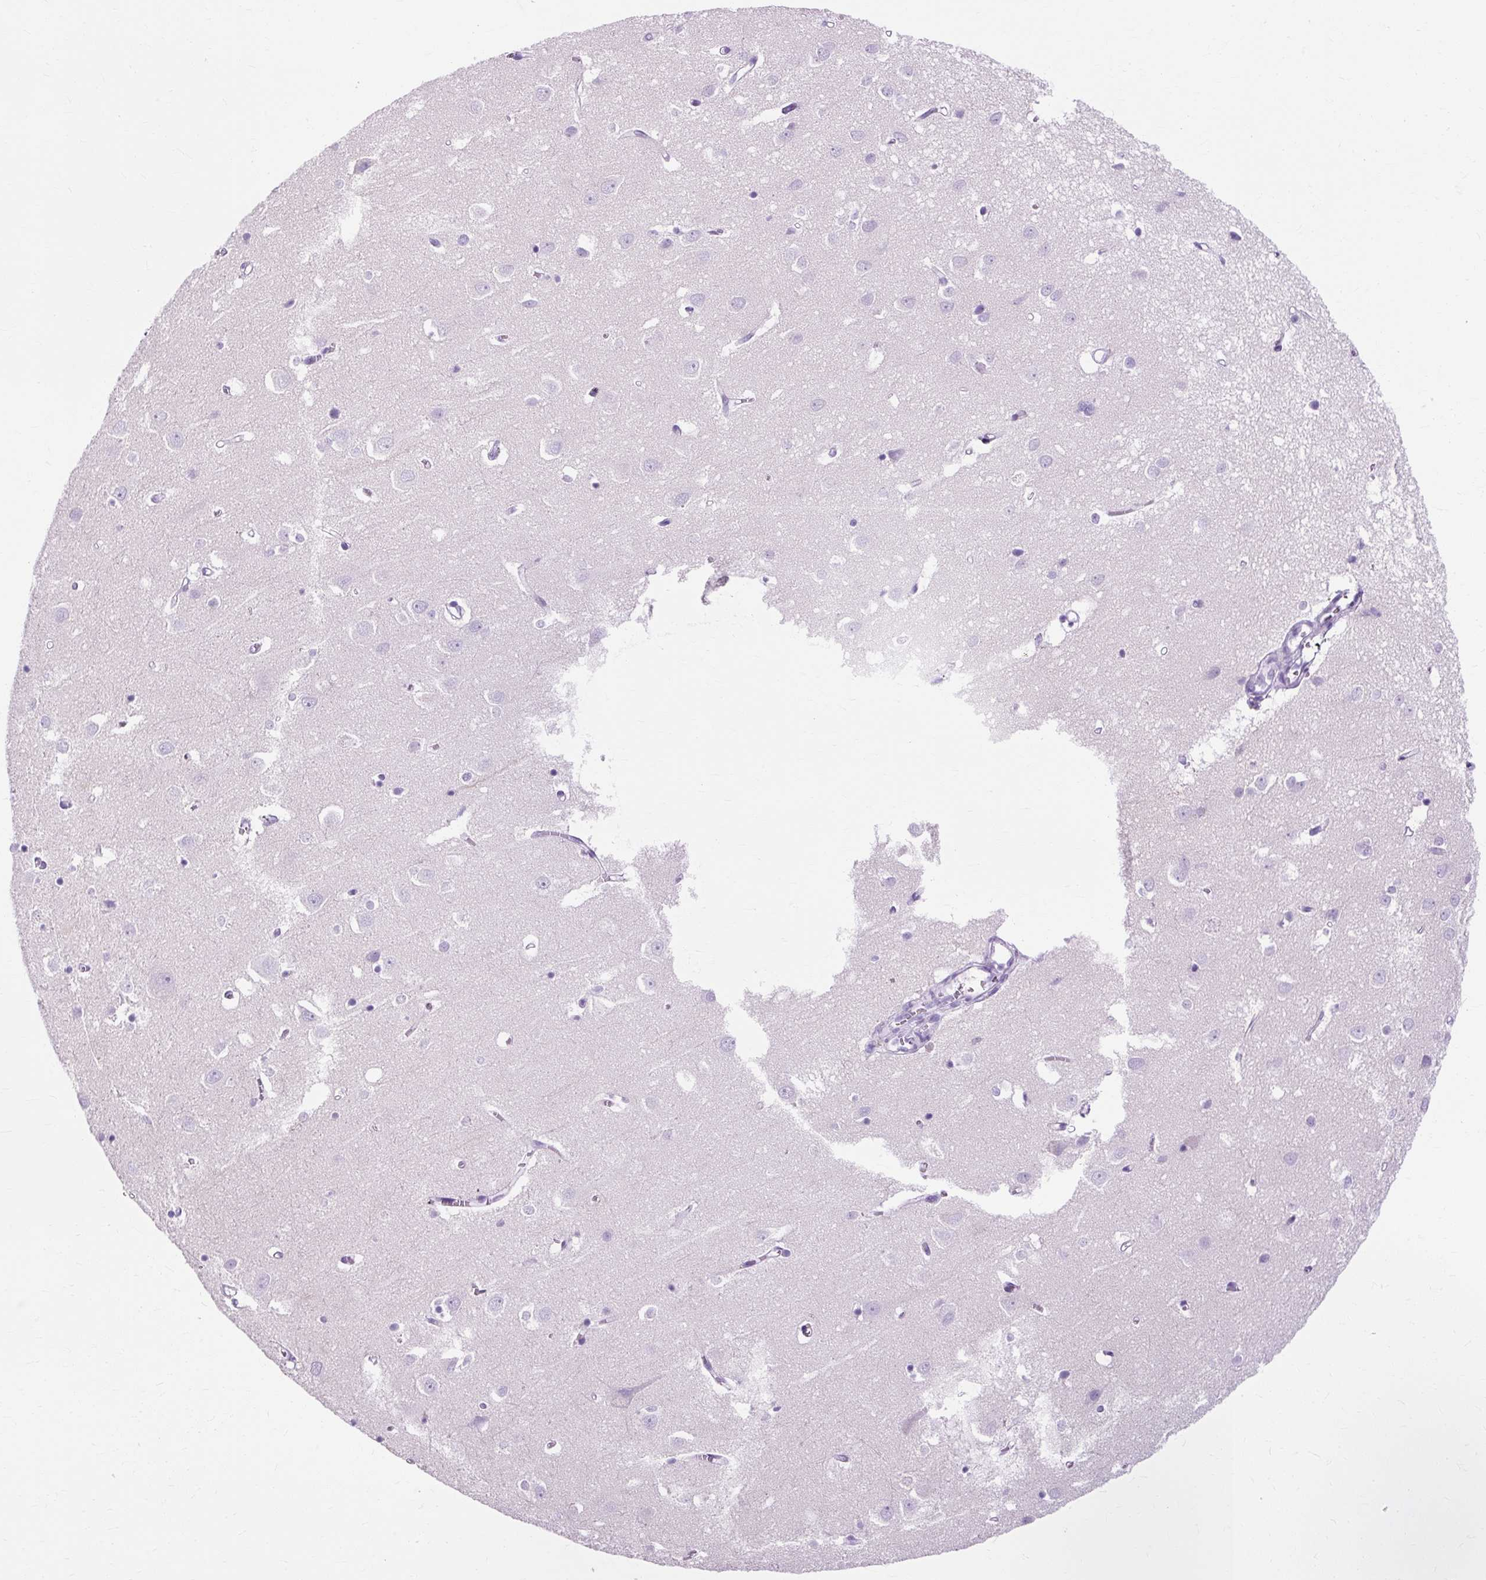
{"staining": {"intensity": "negative", "quantity": "none", "location": "none"}, "tissue": "cerebral cortex", "cell_type": "Endothelial cells", "image_type": "normal", "snomed": [{"axis": "morphology", "description": "Normal tissue, NOS"}, {"axis": "topography", "description": "Cerebral cortex"}], "caption": "The micrograph reveals no significant staining in endothelial cells of cerebral cortex. (IHC, brightfield microscopy, high magnification).", "gene": "TMEM89", "patient": {"sex": "male", "age": 70}}